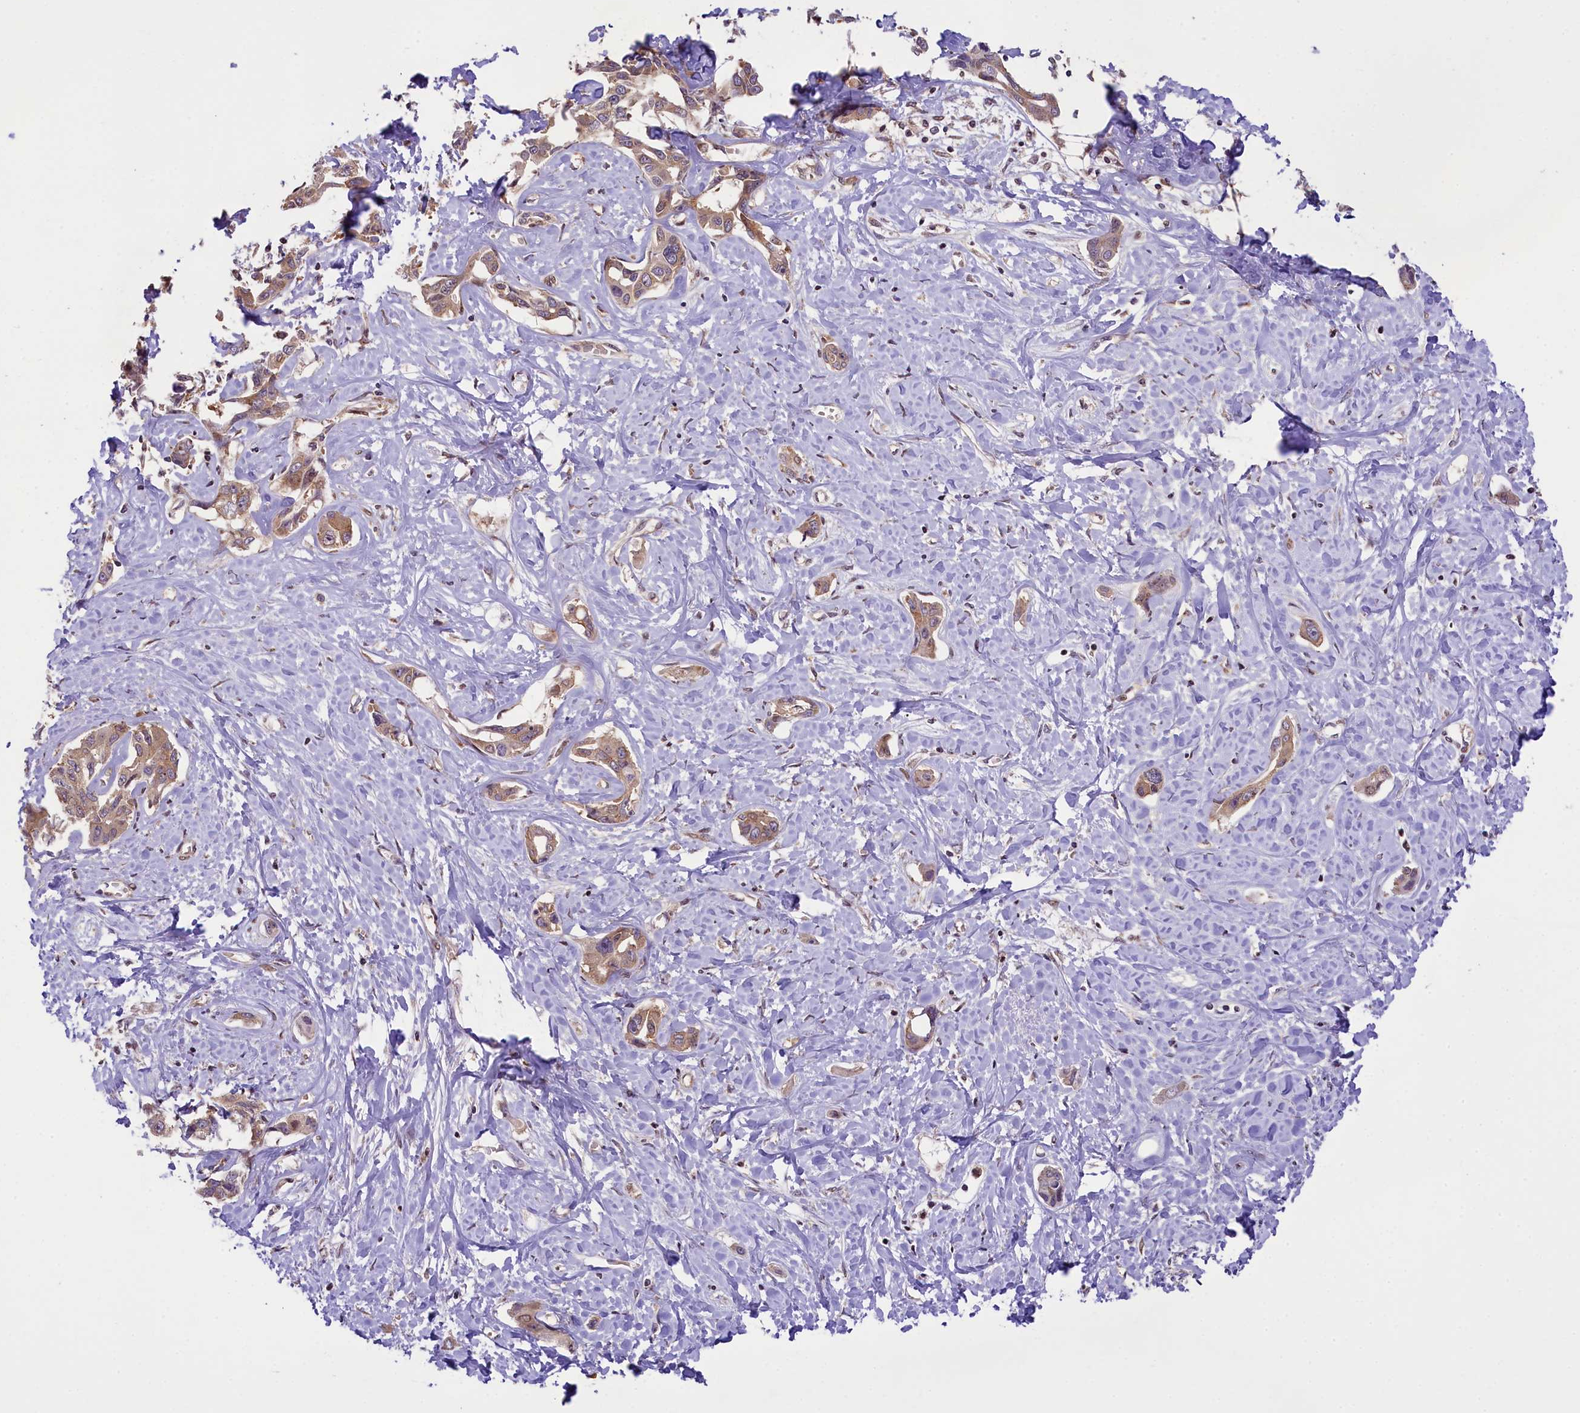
{"staining": {"intensity": "moderate", "quantity": ">75%", "location": "cytoplasmic/membranous"}, "tissue": "liver cancer", "cell_type": "Tumor cells", "image_type": "cancer", "snomed": [{"axis": "morphology", "description": "Cholangiocarcinoma"}, {"axis": "topography", "description": "Liver"}], "caption": "The image reveals staining of liver cancer (cholangiocarcinoma), revealing moderate cytoplasmic/membranous protein positivity (brown color) within tumor cells. (brown staining indicates protein expression, while blue staining denotes nuclei).", "gene": "RBBP8", "patient": {"sex": "male", "age": 59}}